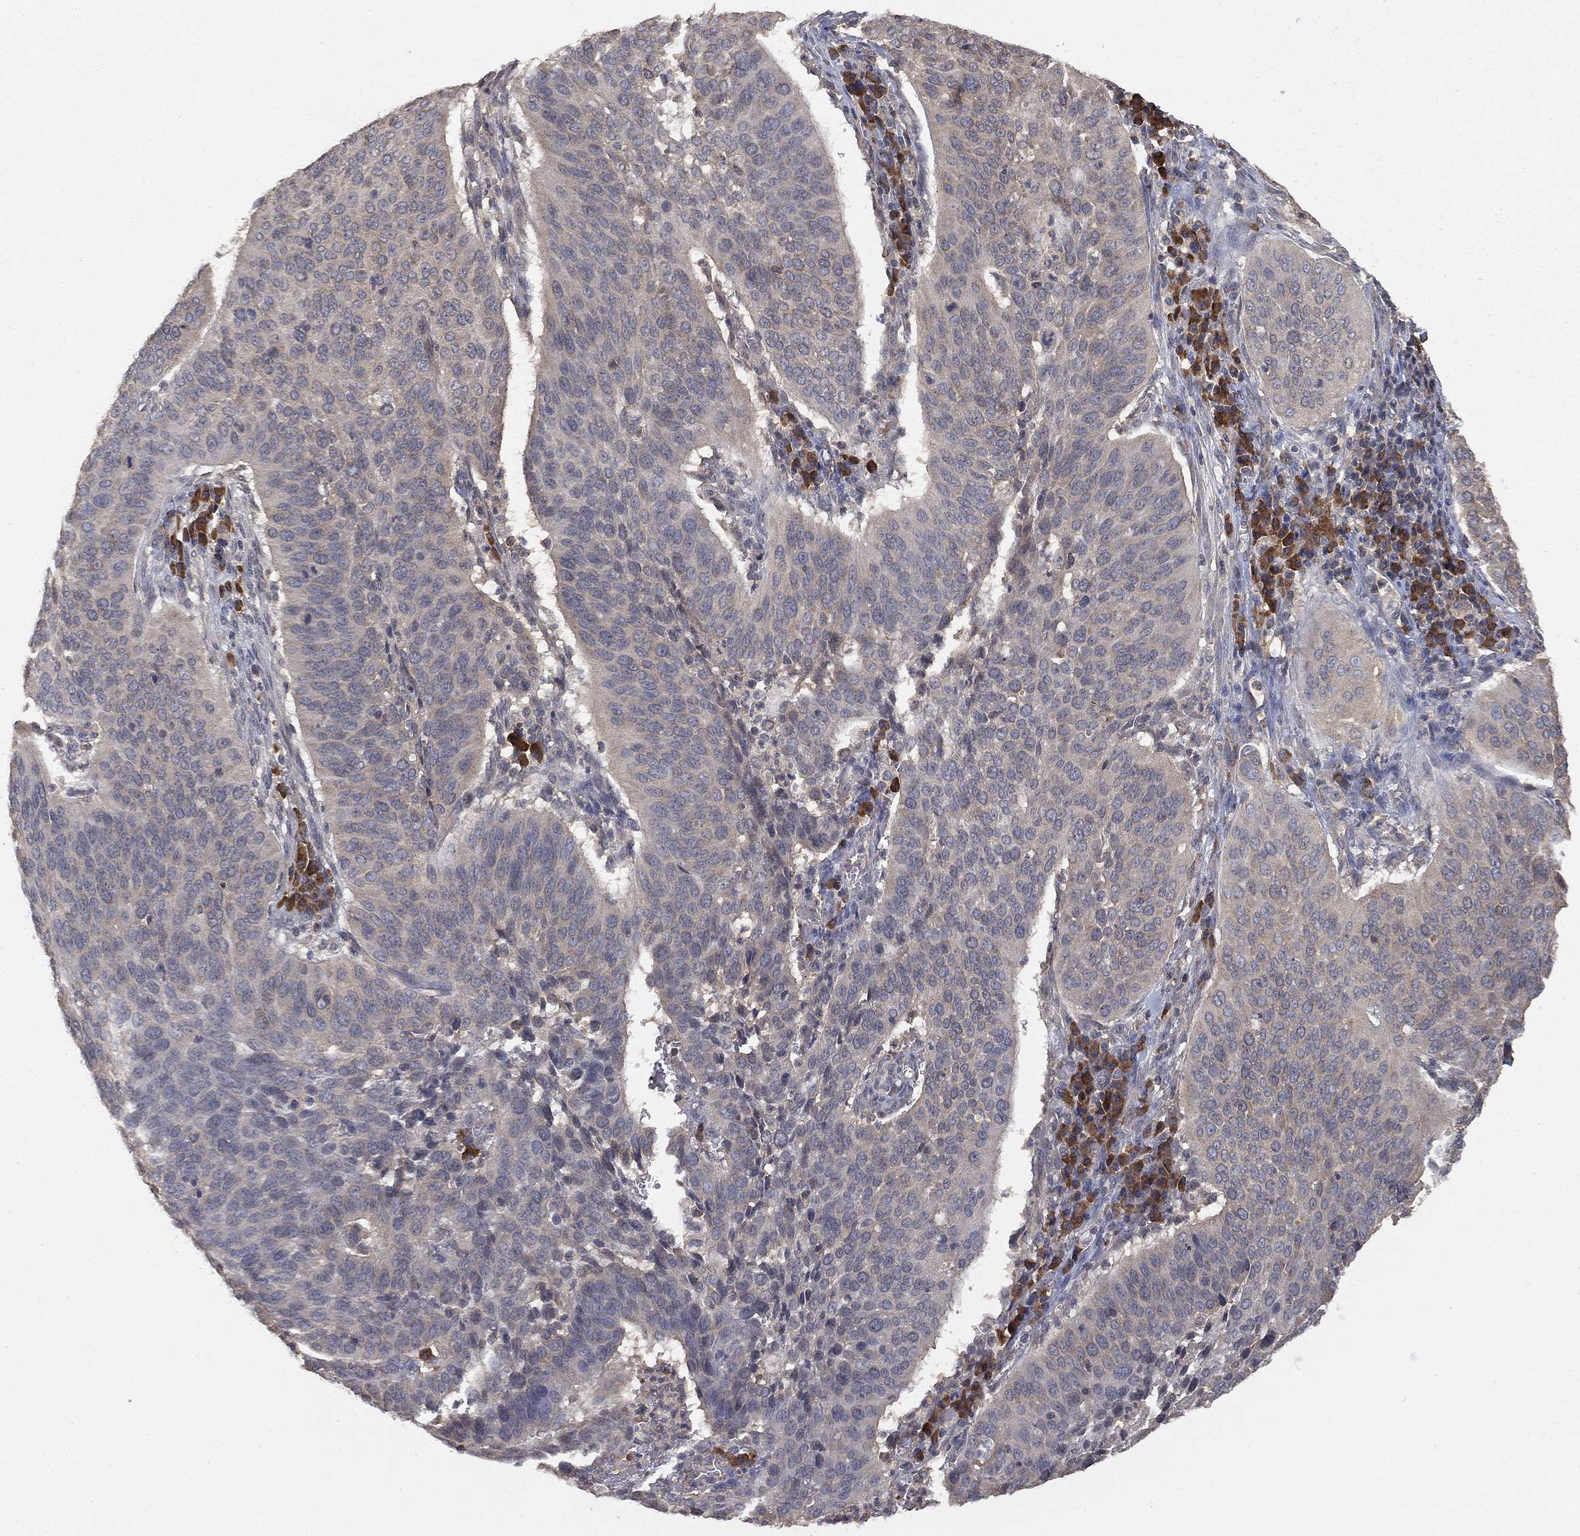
{"staining": {"intensity": "negative", "quantity": "none", "location": "none"}, "tissue": "cervical cancer", "cell_type": "Tumor cells", "image_type": "cancer", "snomed": [{"axis": "morphology", "description": "Normal tissue, NOS"}, {"axis": "morphology", "description": "Squamous cell carcinoma, NOS"}, {"axis": "topography", "description": "Cervix"}], "caption": "The image reveals no staining of tumor cells in cervical cancer (squamous cell carcinoma).", "gene": "UBA5", "patient": {"sex": "female", "age": 39}}